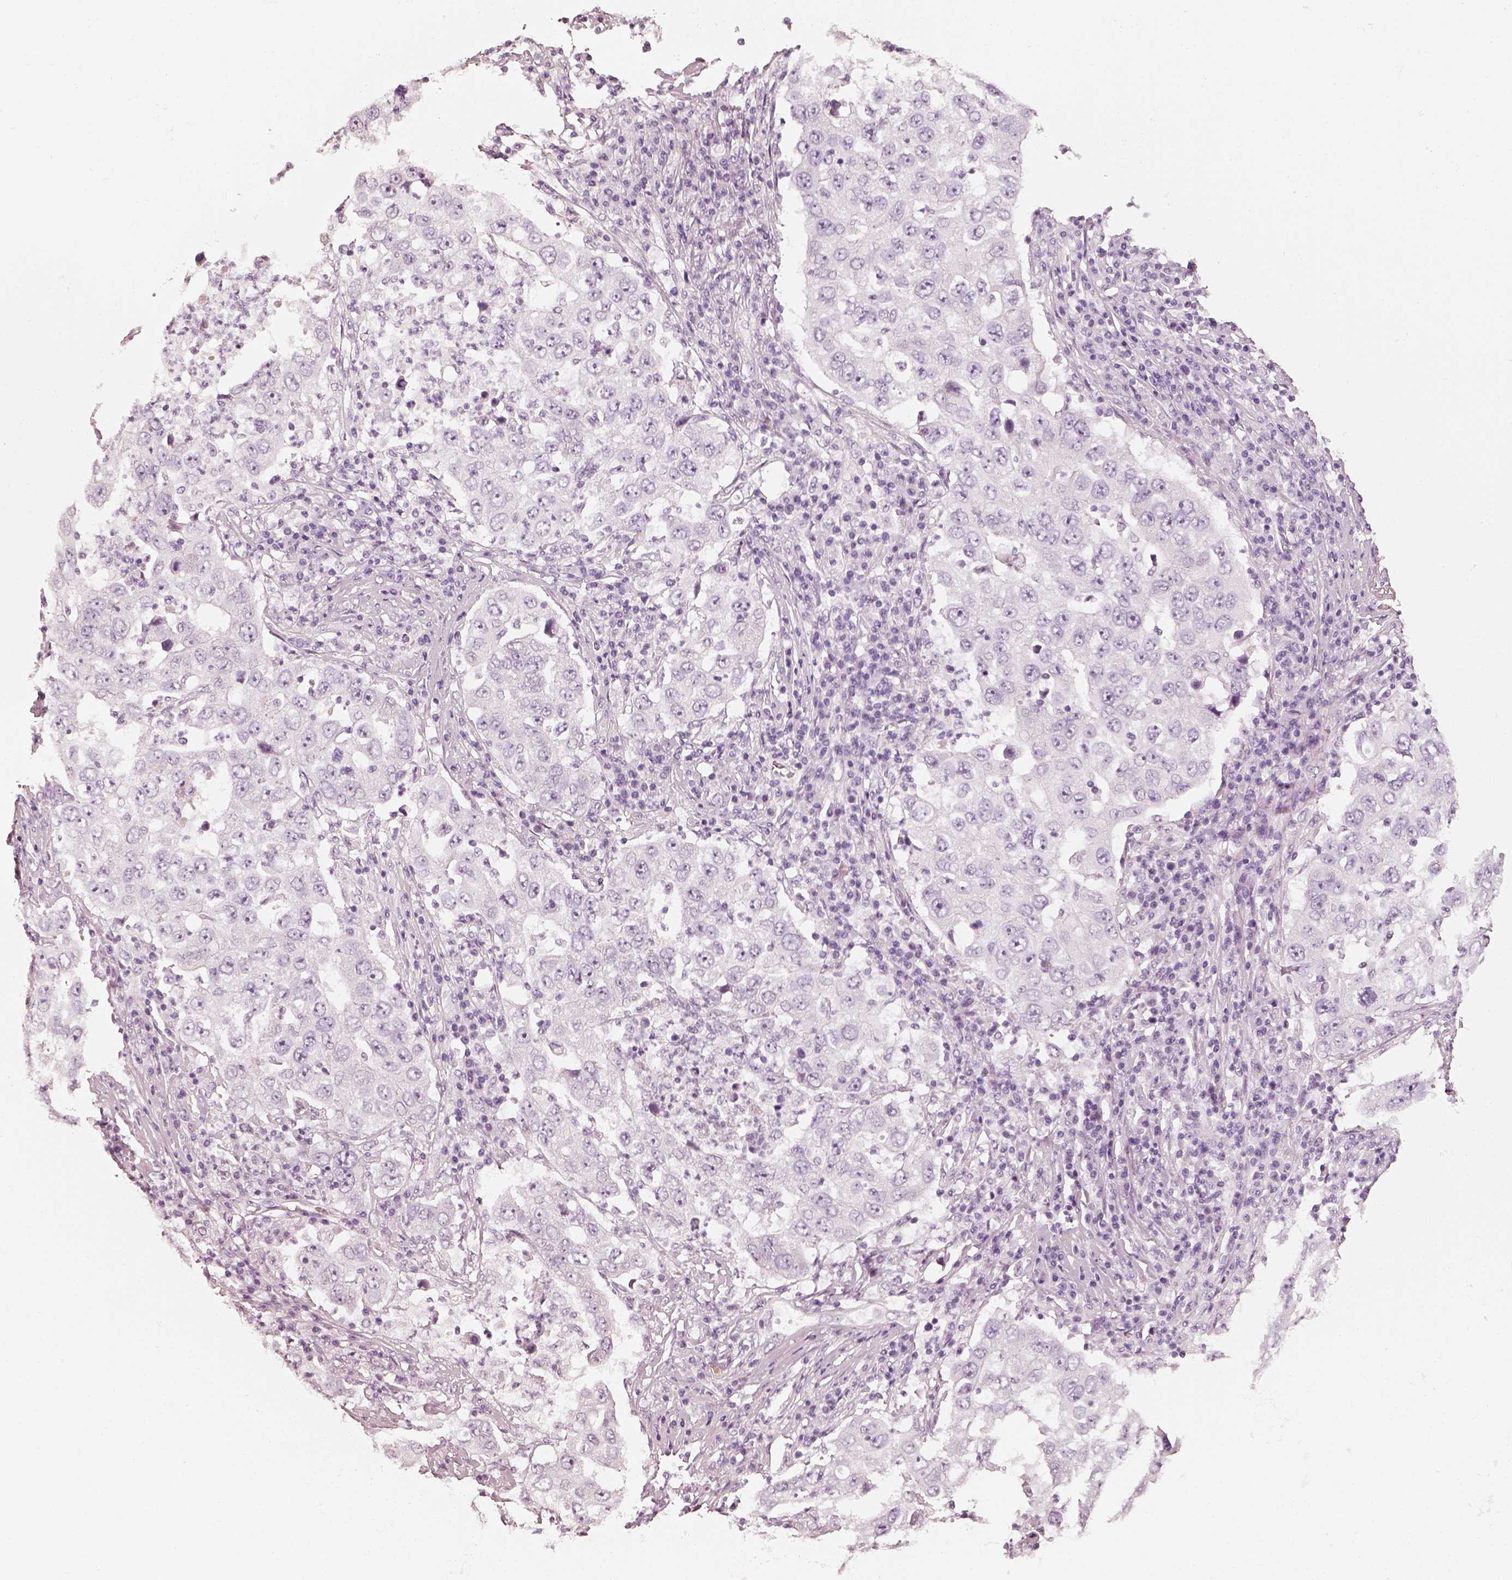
{"staining": {"intensity": "negative", "quantity": "none", "location": "none"}, "tissue": "lung cancer", "cell_type": "Tumor cells", "image_type": "cancer", "snomed": [{"axis": "morphology", "description": "Adenocarcinoma, NOS"}, {"axis": "topography", "description": "Lung"}], "caption": "This is a photomicrograph of IHC staining of adenocarcinoma (lung), which shows no expression in tumor cells.", "gene": "R3HDML", "patient": {"sex": "male", "age": 73}}